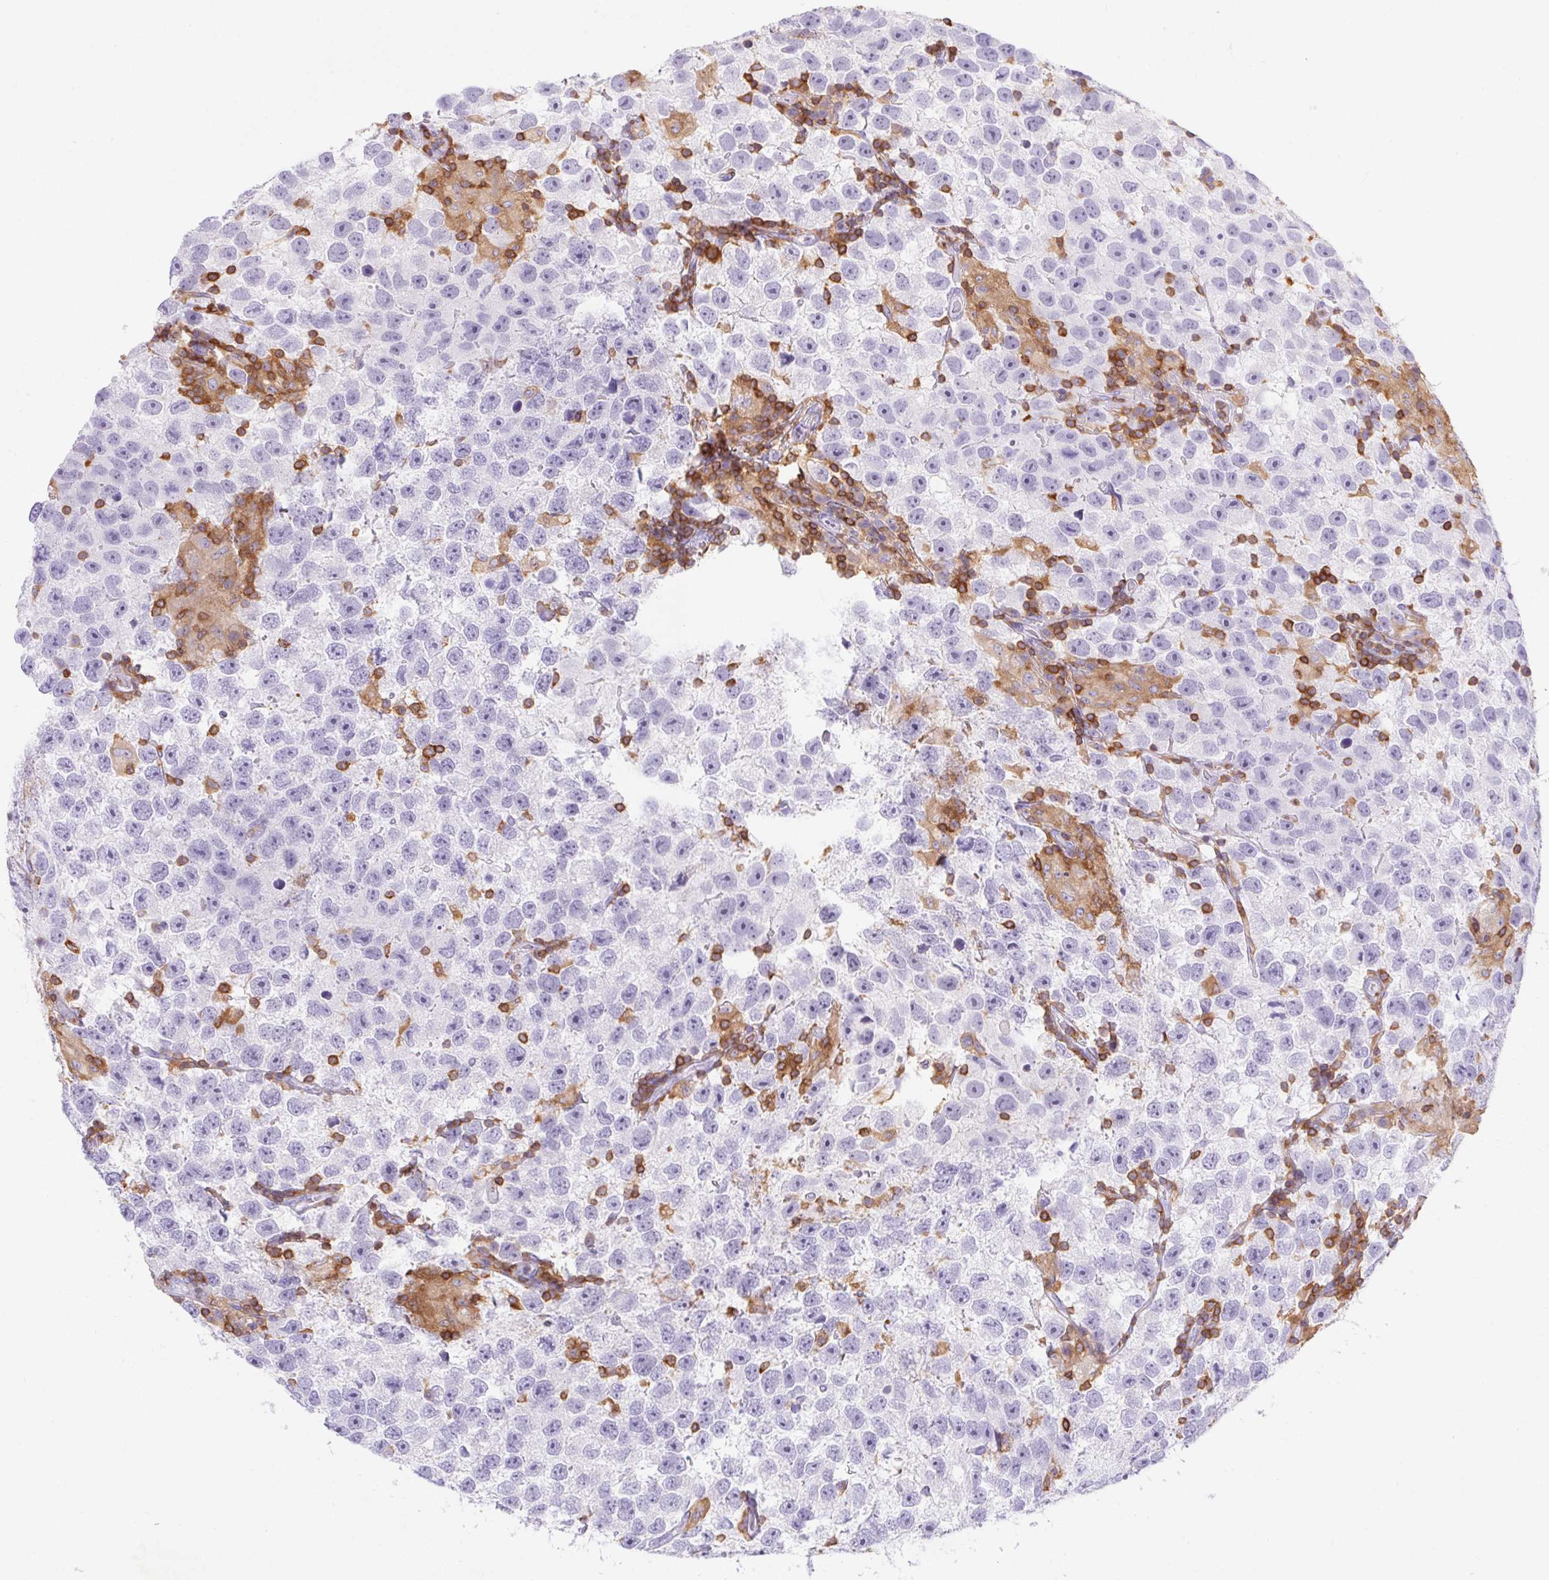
{"staining": {"intensity": "negative", "quantity": "none", "location": "none"}, "tissue": "testis cancer", "cell_type": "Tumor cells", "image_type": "cancer", "snomed": [{"axis": "morphology", "description": "Seminoma, NOS"}, {"axis": "topography", "description": "Testis"}], "caption": "Immunohistochemical staining of testis cancer (seminoma) displays no significant expression in tumor cells.", "gene": "APBB1IP", "patient": {"sex": "male", "age": 26}}